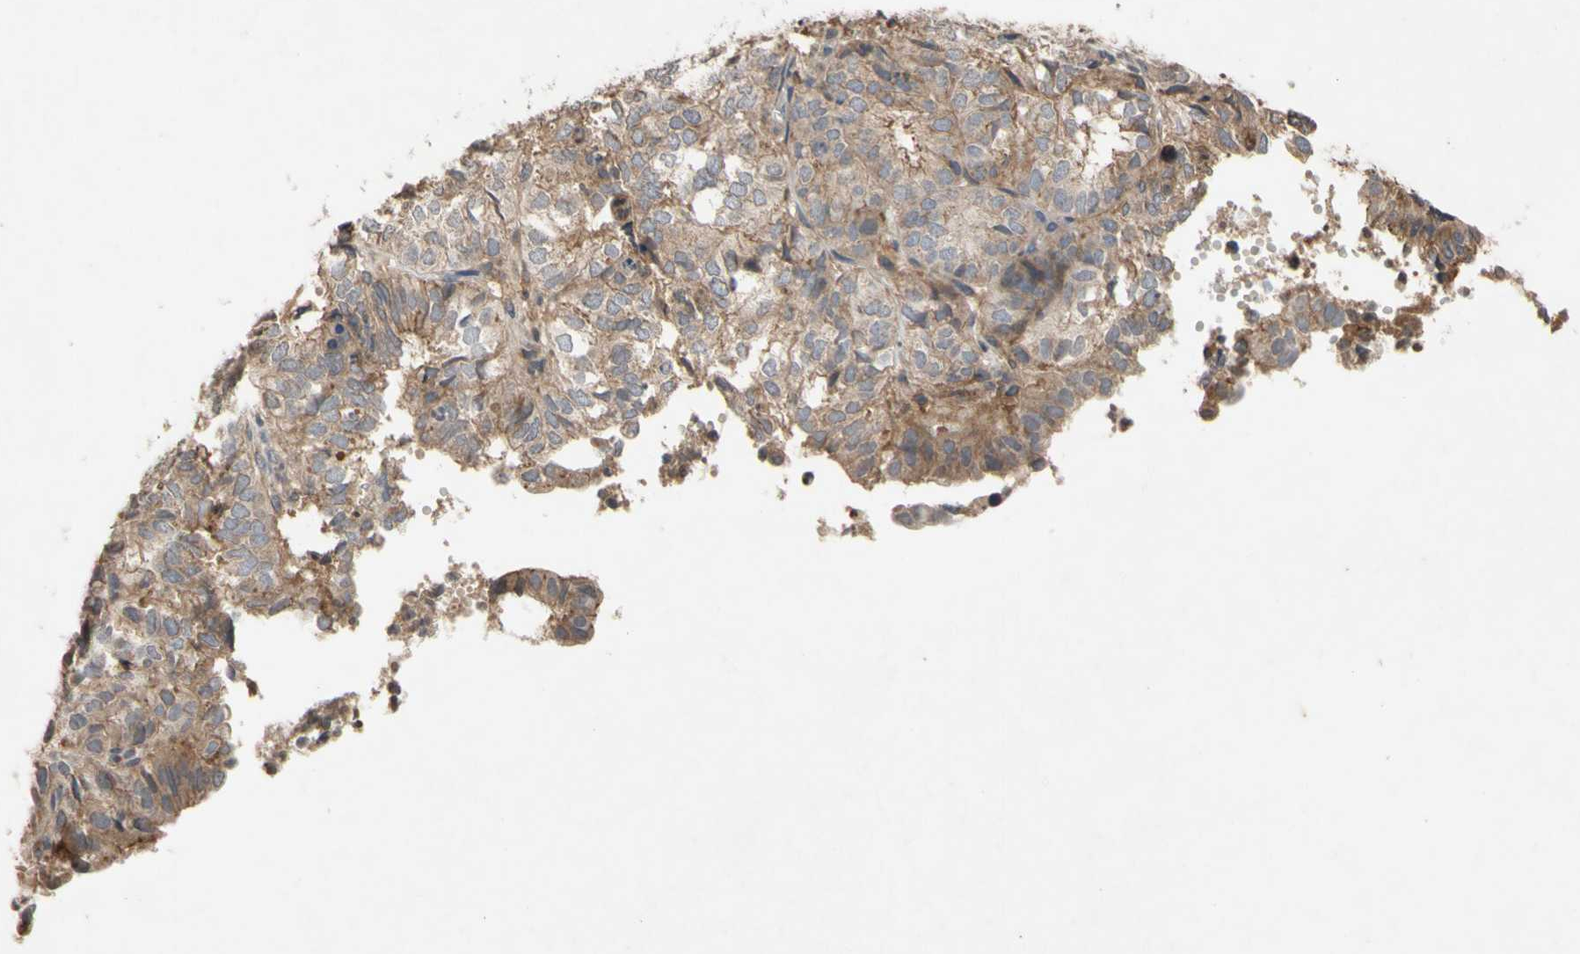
{"staining": {"intensity": "moderate", "quantity": ">75%", "location": "cytoplasmic/membranous"}, "tissue": "endometrial cancer", "cell_type": "Tumor cells", "image_type": "cancer", "snomed": [{"axis": "morphology", "description": "Adenocarcinoma, NOS"}, {"axis": "topography", "description": "Uterus"}], "caption": "Tumor cells demonstrate medium levels of moderate cytoplasmic/membranous positivity in approximately >75% of cells in human adenocarcinoma (endometrial).", "gene": "NECTIN3", "patient": {"sex": "female", "age": 60}}